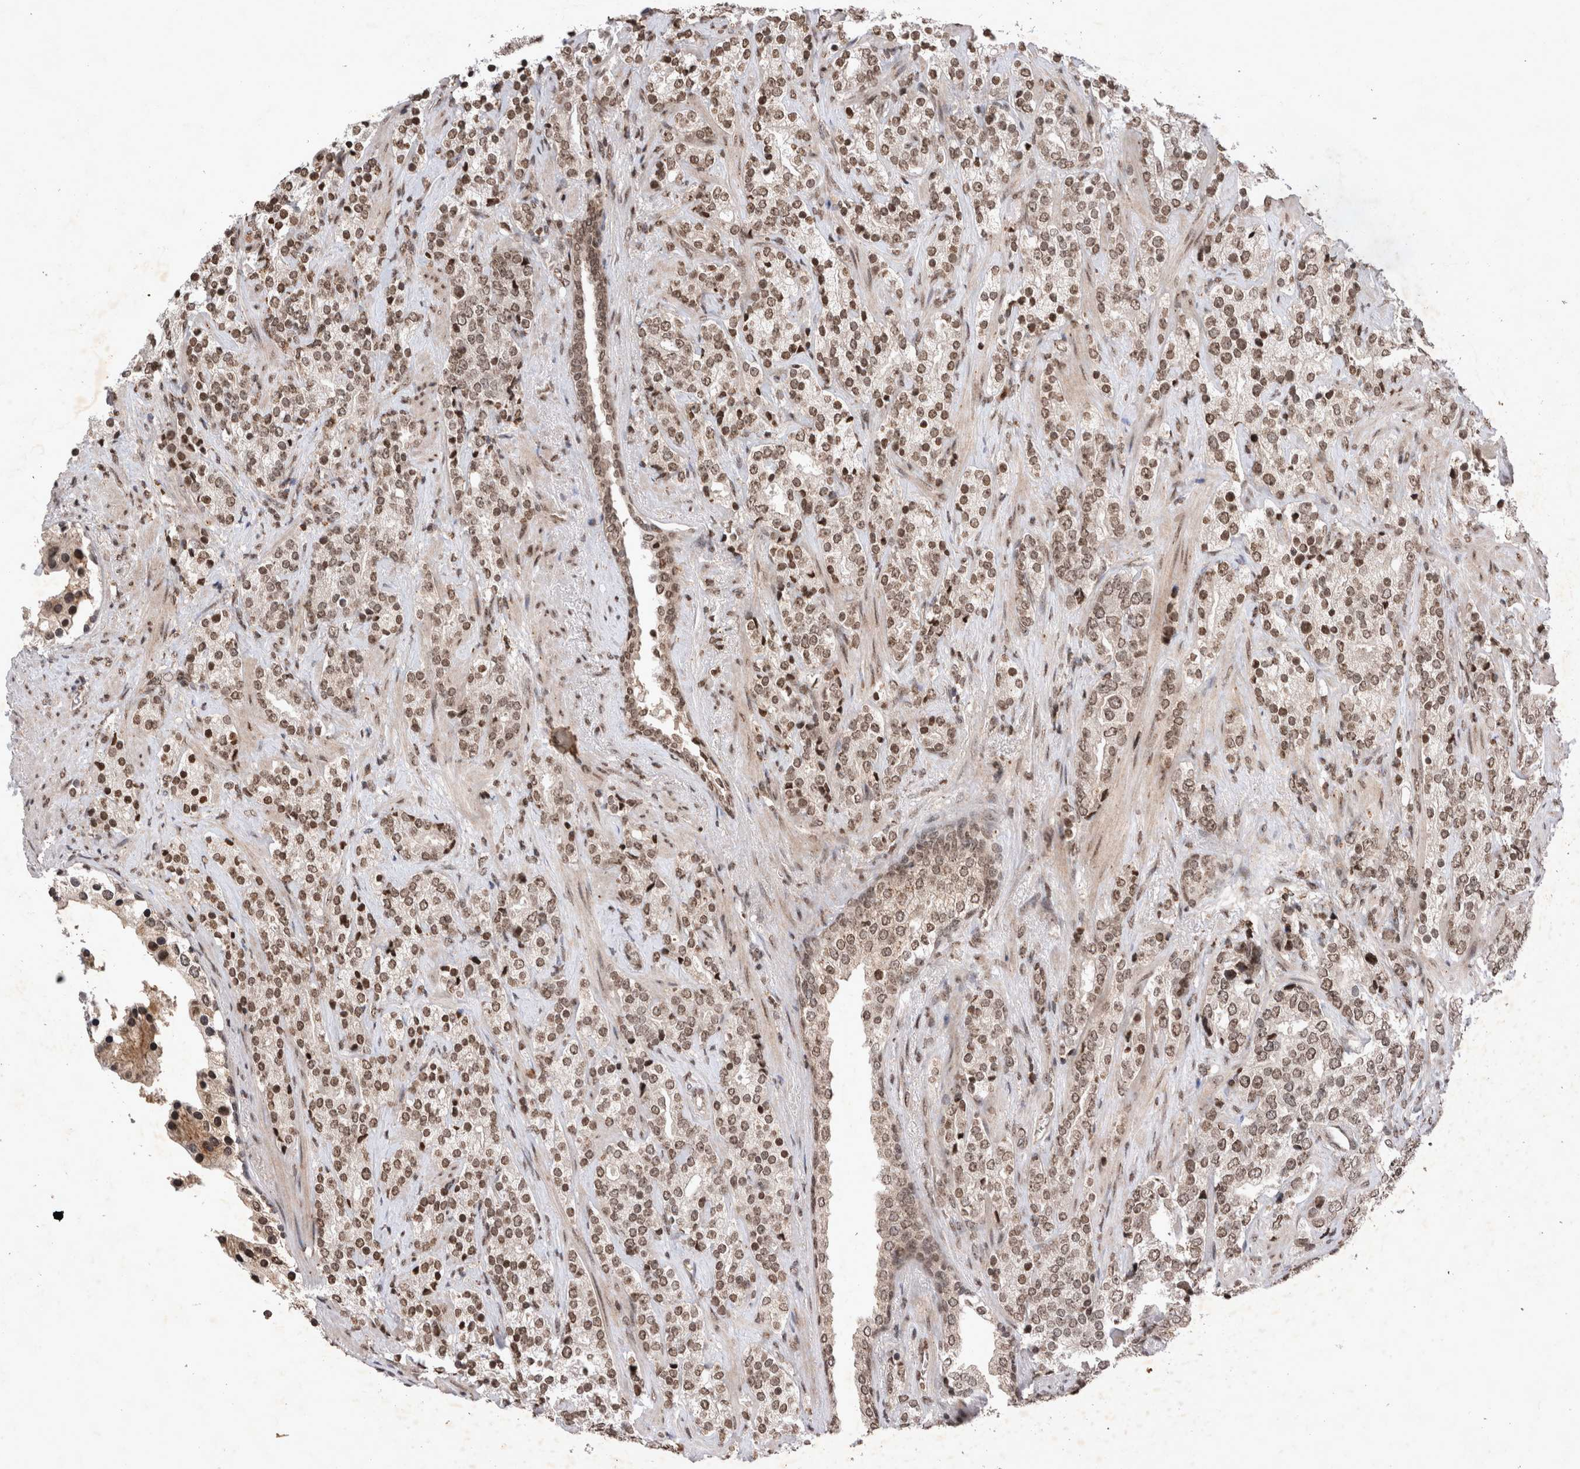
{"staining": {"intensity": "moderate", "quantity": ">75%", "location": "nuclear"}, "tissue": "prostate cancer", "cell_type": "Tumor cells", "image_type": "cancer", "snomed": [{"axis": "morphology", "description": "Adenocarcinoma, High grade"}, {"axis": "topography", "description": "Prostate"}], "caption": "Tumor cells reveal moderate nuclear expression in about >75% of cells in prostate adenocarcinoma (high-grade).", "gene": "STK11", "patient": {"sex": "male", "age": 71}}